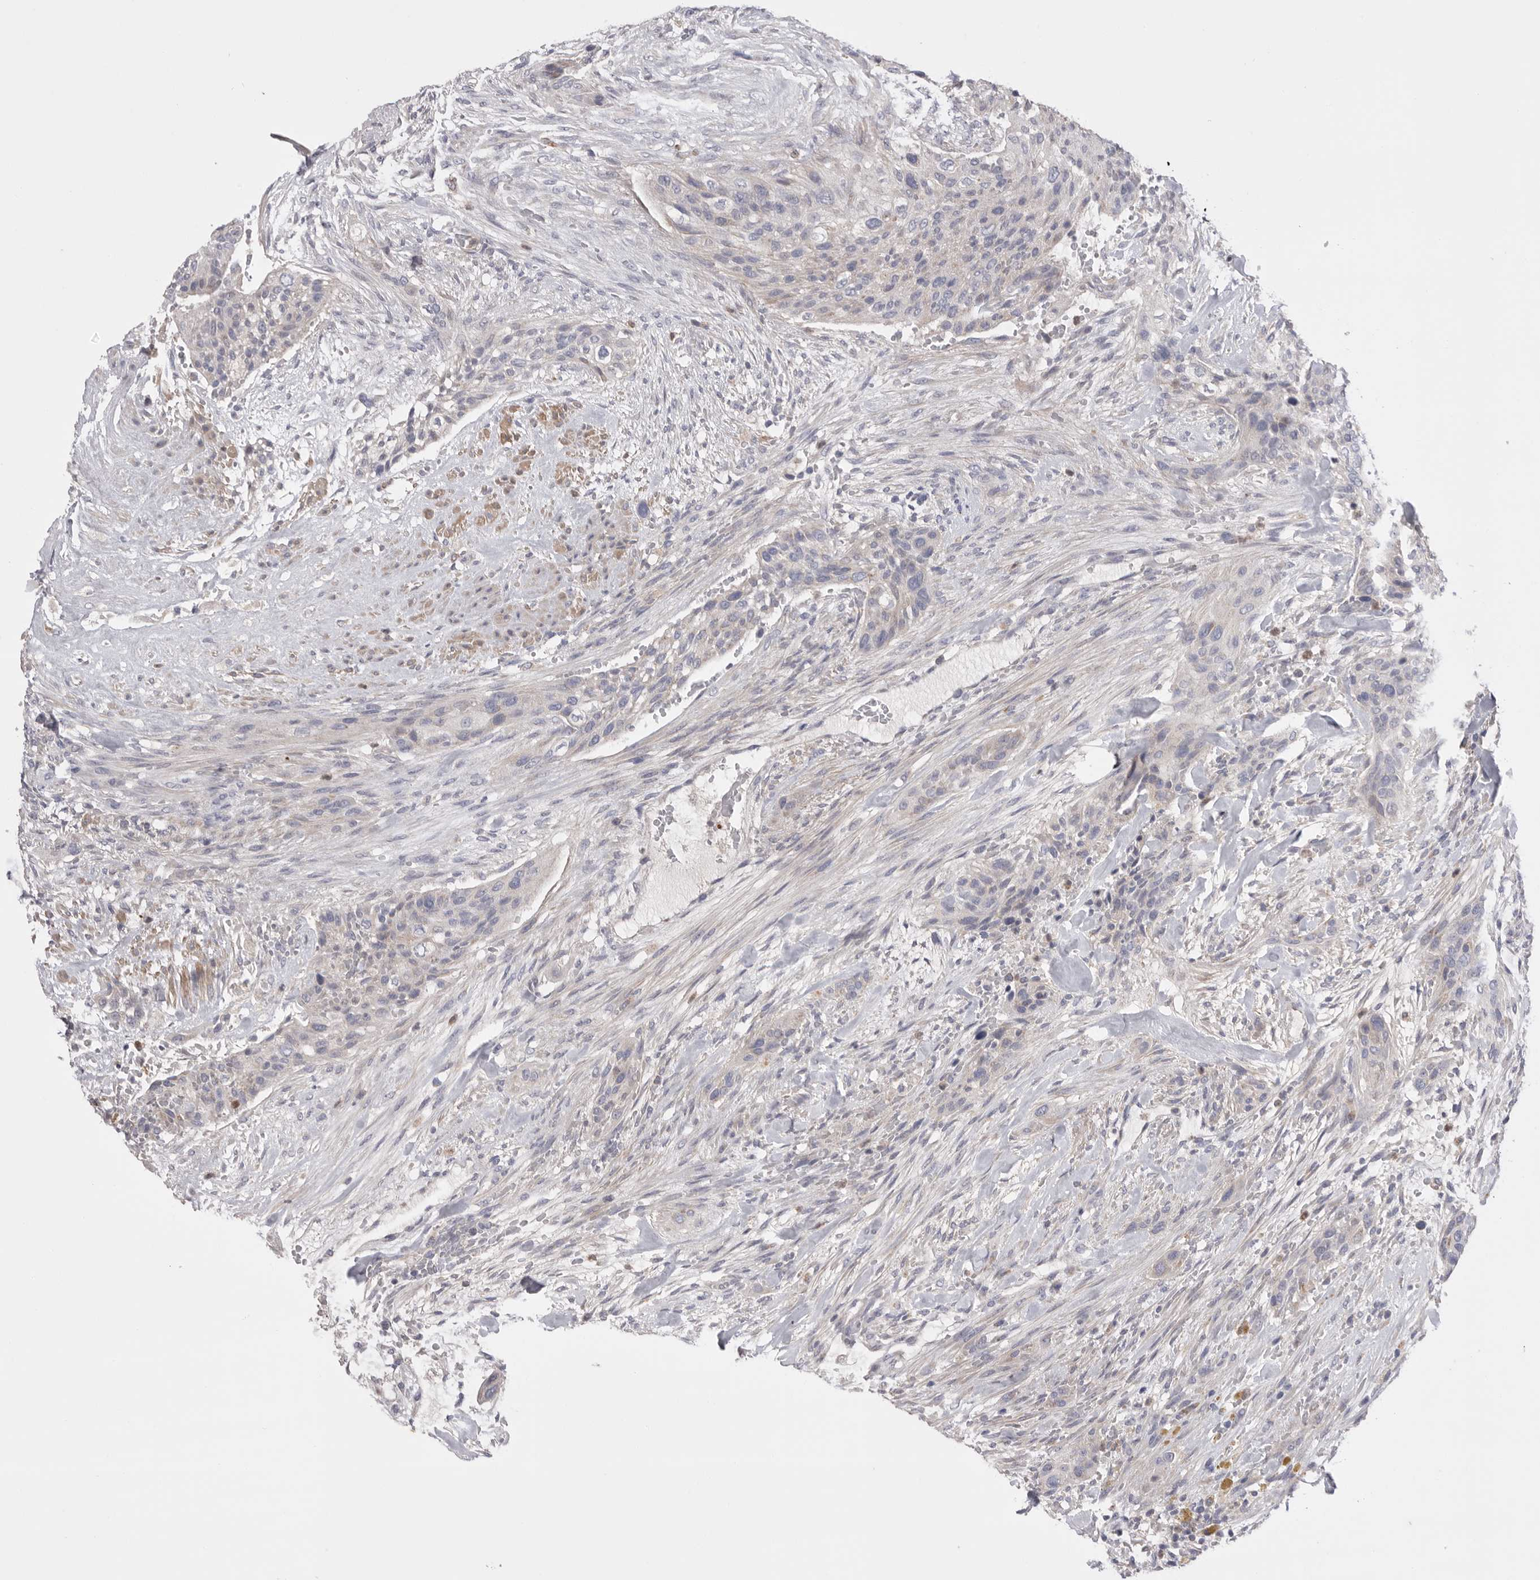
{"staining": {"intensity": "negative", "quantity": "none", "location": "none"}, "tissue": "urothelial cancer", "cell_type": "Tumor cells", "image_type": "cancer", "snomed": [{"axis": "morphology", "description": "Urothelial carcinoma, High grade"}, {"axis": "topography", "description": "Urinary bladder"}], "caption": "The histopathology image reveals no significant expression in tumor cells of urothelial carcinoma (high-grade). (DAB immunohistochemistry with hematoxylin counter stain).", "gene": "CCDC126", "patient": {"sex": "male", "age": 35}}